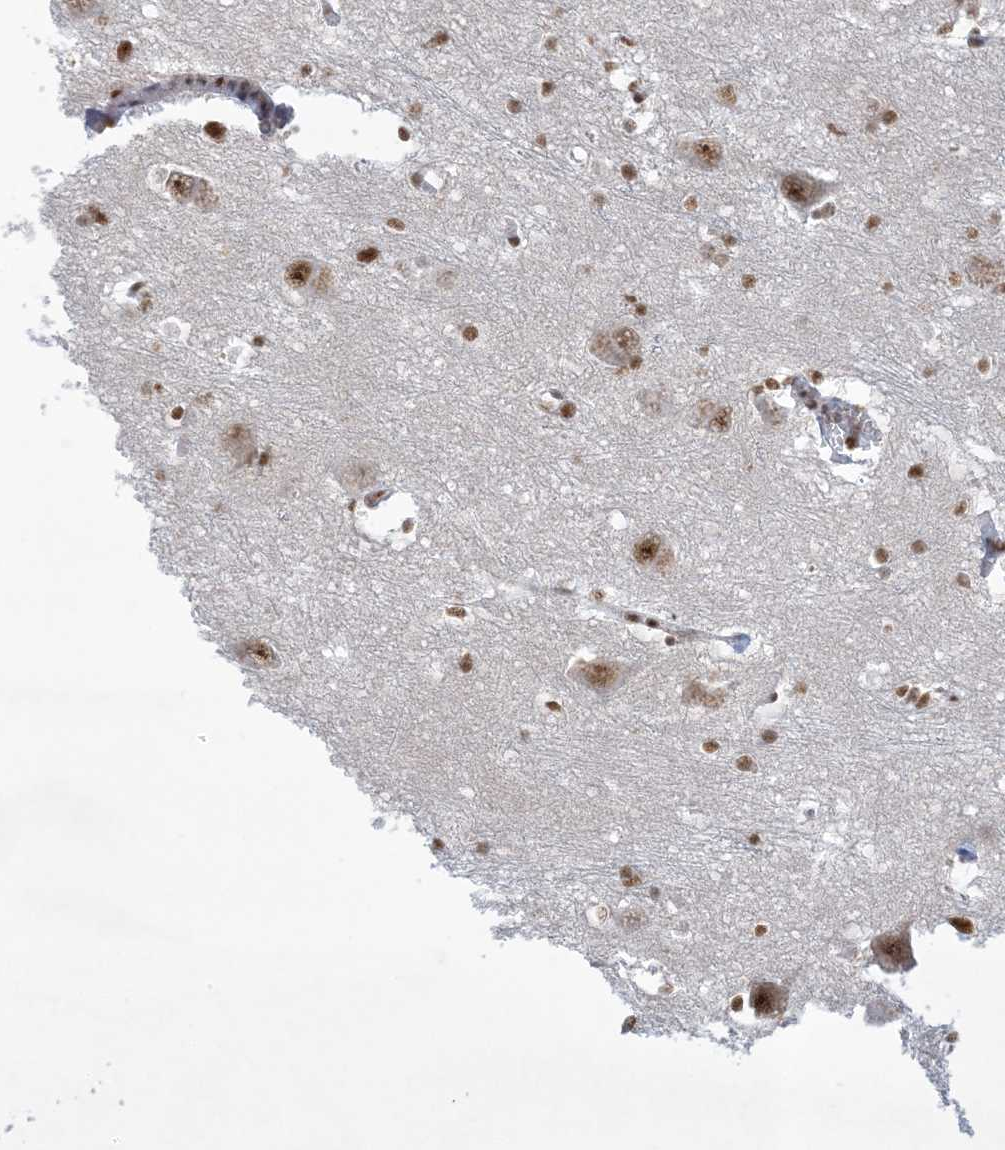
{"staining": {"intensity": "moderate", "quantity": ">75%", "location": "nuclear"}, "tissue": "cerebellum", "cell_type": "Cells in granular layer", "image_type": "normal", "snomed": [{"axis": "morphology", "description": "Normal tissue, NOS"}, {"axis": "topography", "description": "Cerebellum"}], "caption": "Cells in granular layer demonstrate moderate nuclear positivity in approximately >75% of cells in unremarkable cerebellum. (DAB (3,3'-diaminobenzidine) IHC, brown staining for protein, blue staining for nuclei).", "gene": "PPIL2", "patient": {"sex": "female", "age": 28}}